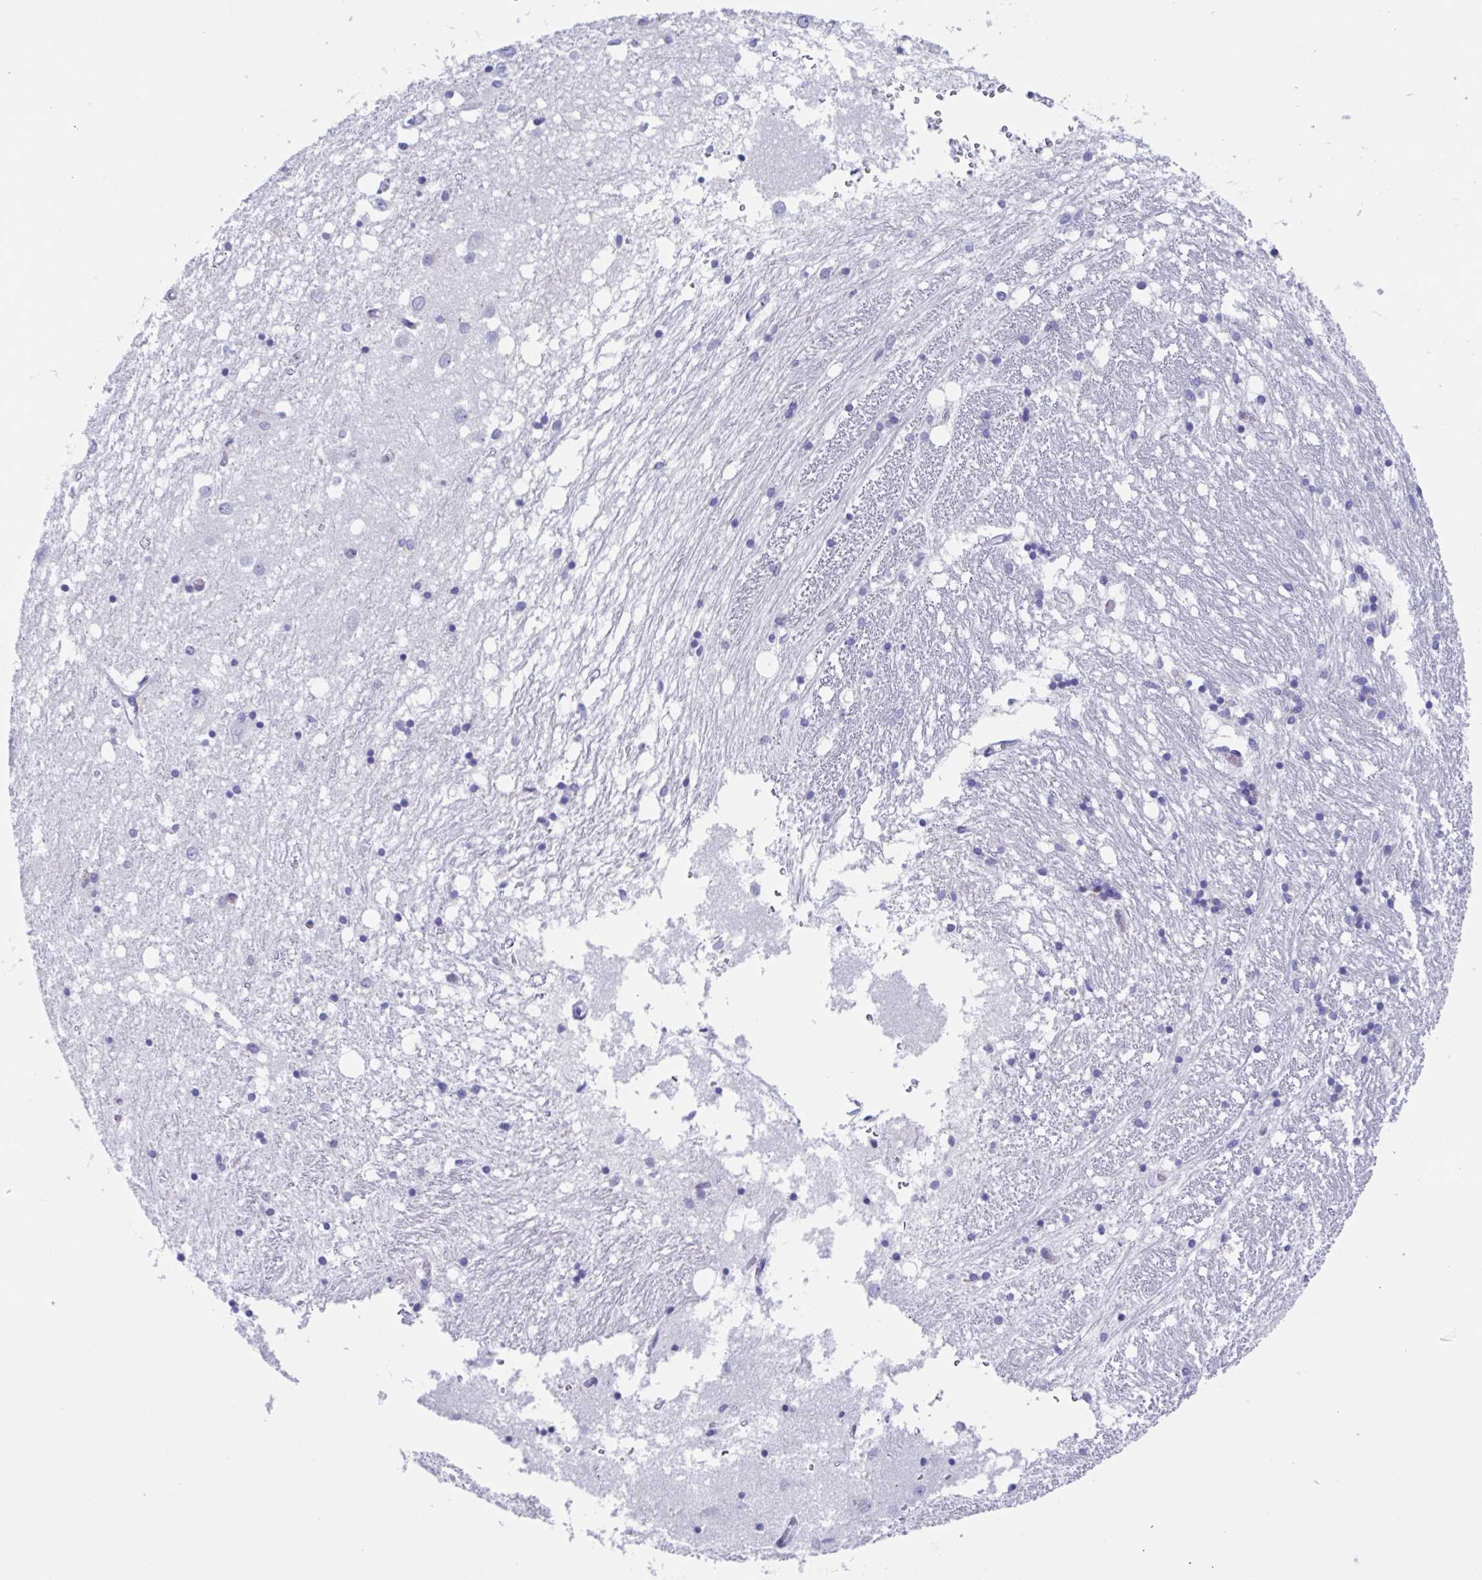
{"staining": {"intensity": "negative", "quantity": "none", "location": "none"}, "tissue": "caudate", "cell_type": "Glial cells", "image_type": "normal", "snomed": [{"axis": "morphology", "description": "Normal tissue, NOS"}, {"axis": "topography", "description": "Lateral ventricle wall"}], "caption": "Glial cells show no significant staining in normal caudate.", "gene": "PBOV1", "patient": {"sex": "male", "age": 70}}